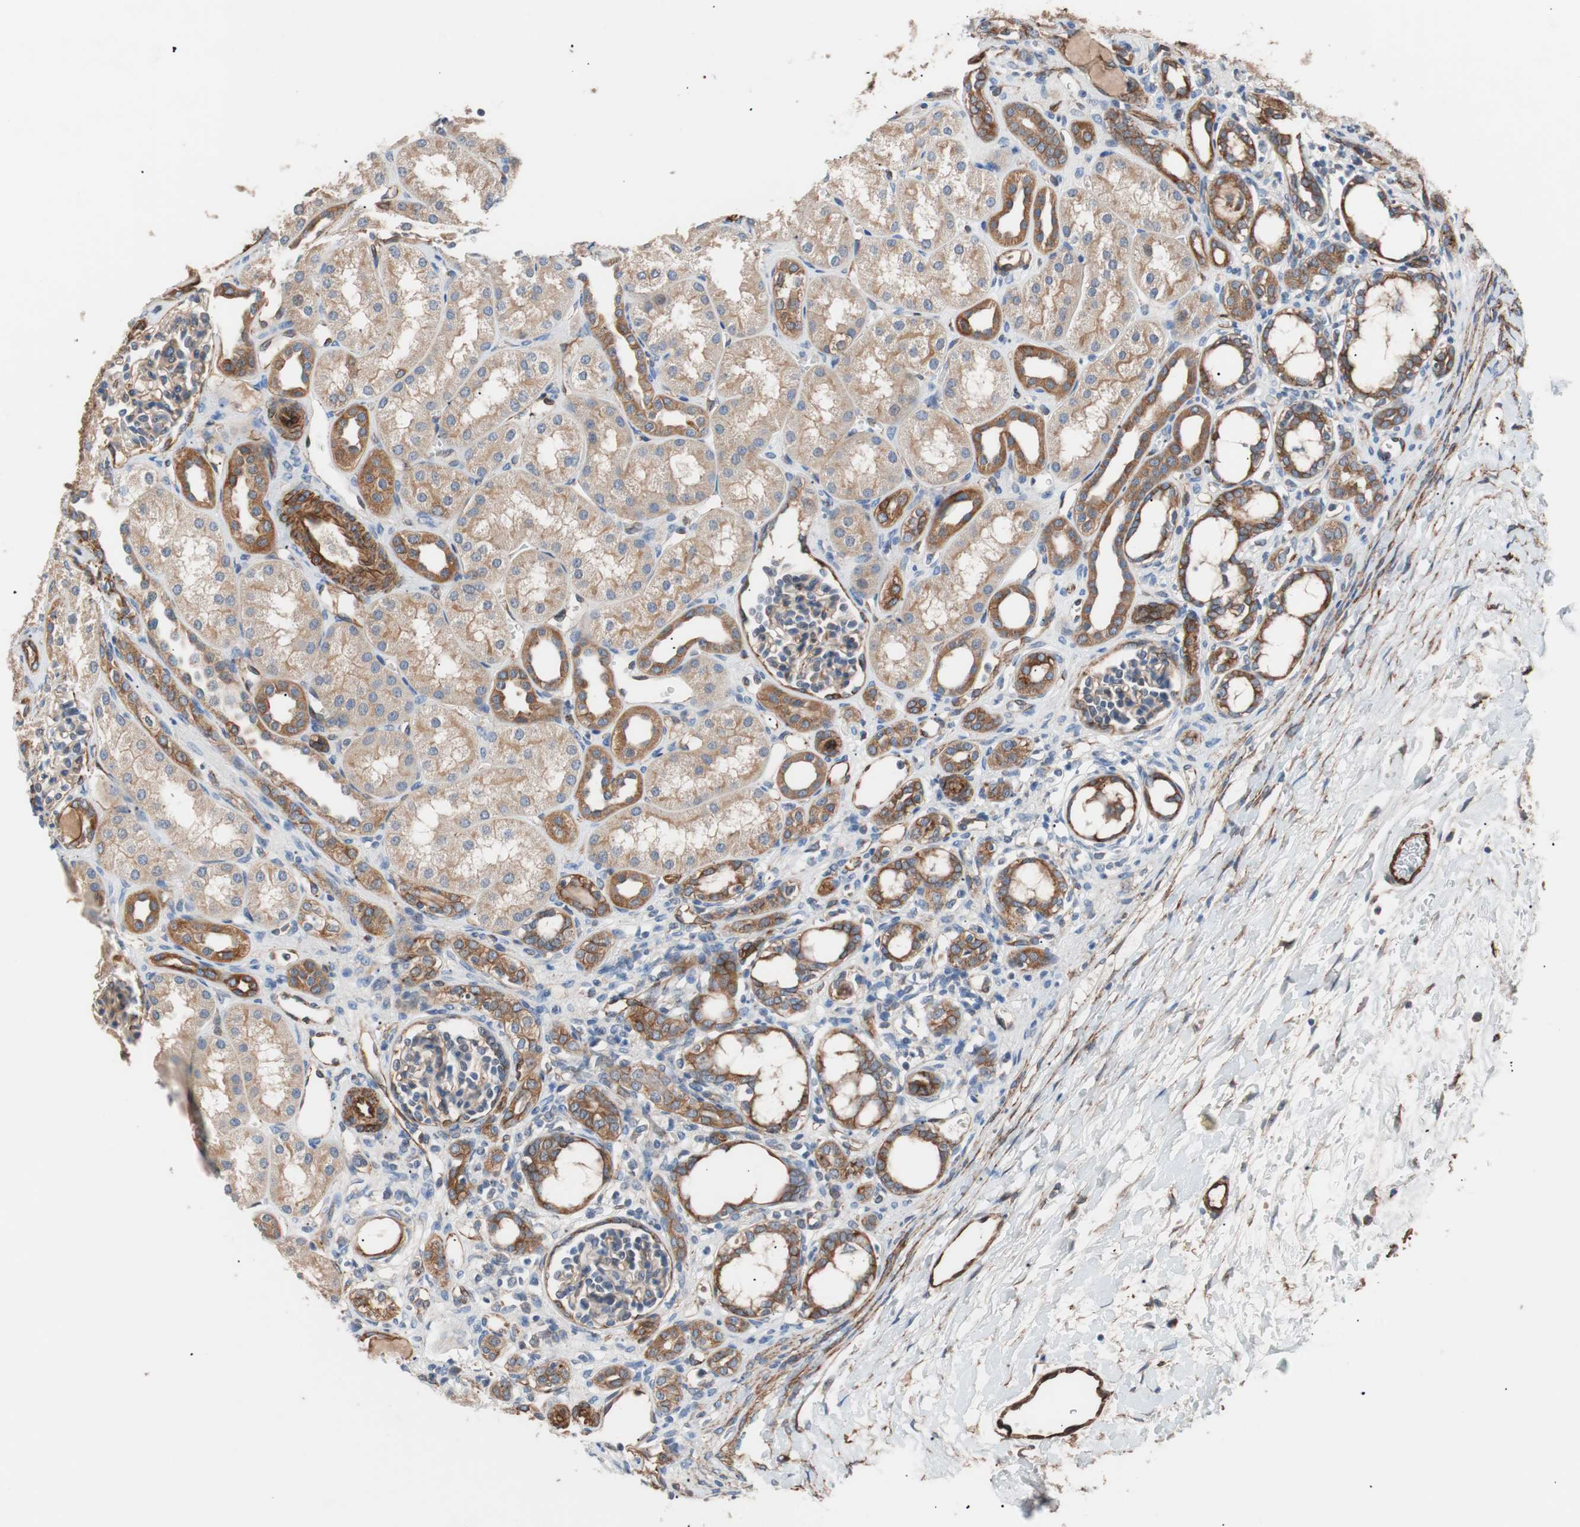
{"staining": {"intensity": "weak", "quantity": "<25%", "location": "cytoplasmic/membranous"}, "tissue": "kidney", "cell_type": "Cells in glomeruli", "image_type": "normal", "snomed": [{"axis": "morphology", "description": "Normal tissue, NOS"}, {"axis": "topography", "description": "Kidney"}], "caption": "Kidney stained for a protein using IHC reveals no expression cells in glomeruli.", "gene": "SPINT1", "patient": {"sex": "male", "age": 7}}